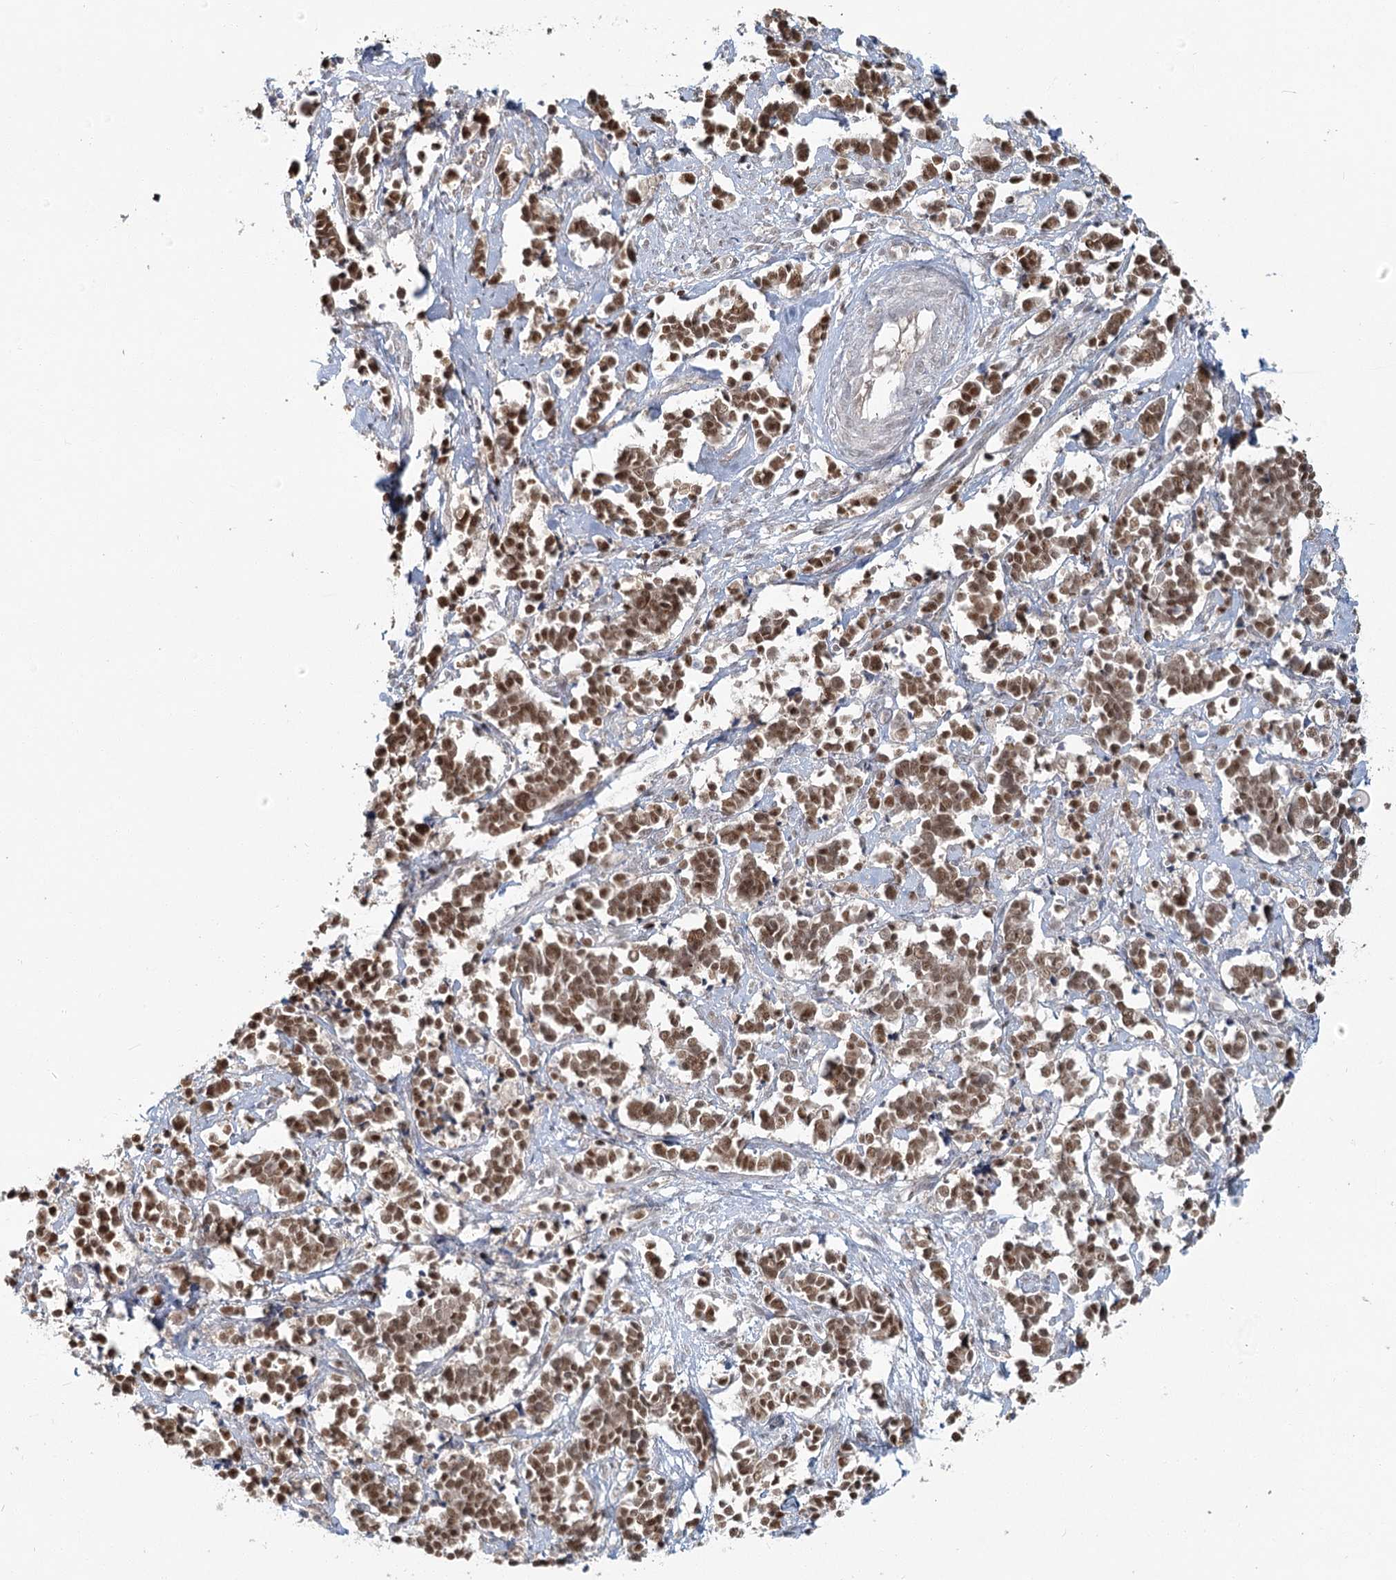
{"staining": {"intensity": "moderate", "quantity": ">75%", "location": "cytoplasmic/membranous"}, "tissue": "cervical cancer", "cell_type": "Tumor cells", "image_type": "cancer", "snomed": [{"axis": "morphology", "description": "Normal tissue, NOS"}, {"axis": "morphology", "description": "Squamous cell carcinoma, NOS"}, {"axis": "topography", "description": "Cervix"}], "caption": "High-power microscopy captured an immunohistochemistry (IHC) histopathology image of cervical cancer, revealing moderate cytoplasmic/membranous staining in approximately >75% of tumor cells.", "gene": "R3HCC1L", "patient": {"sex": "female", "age": 35}}